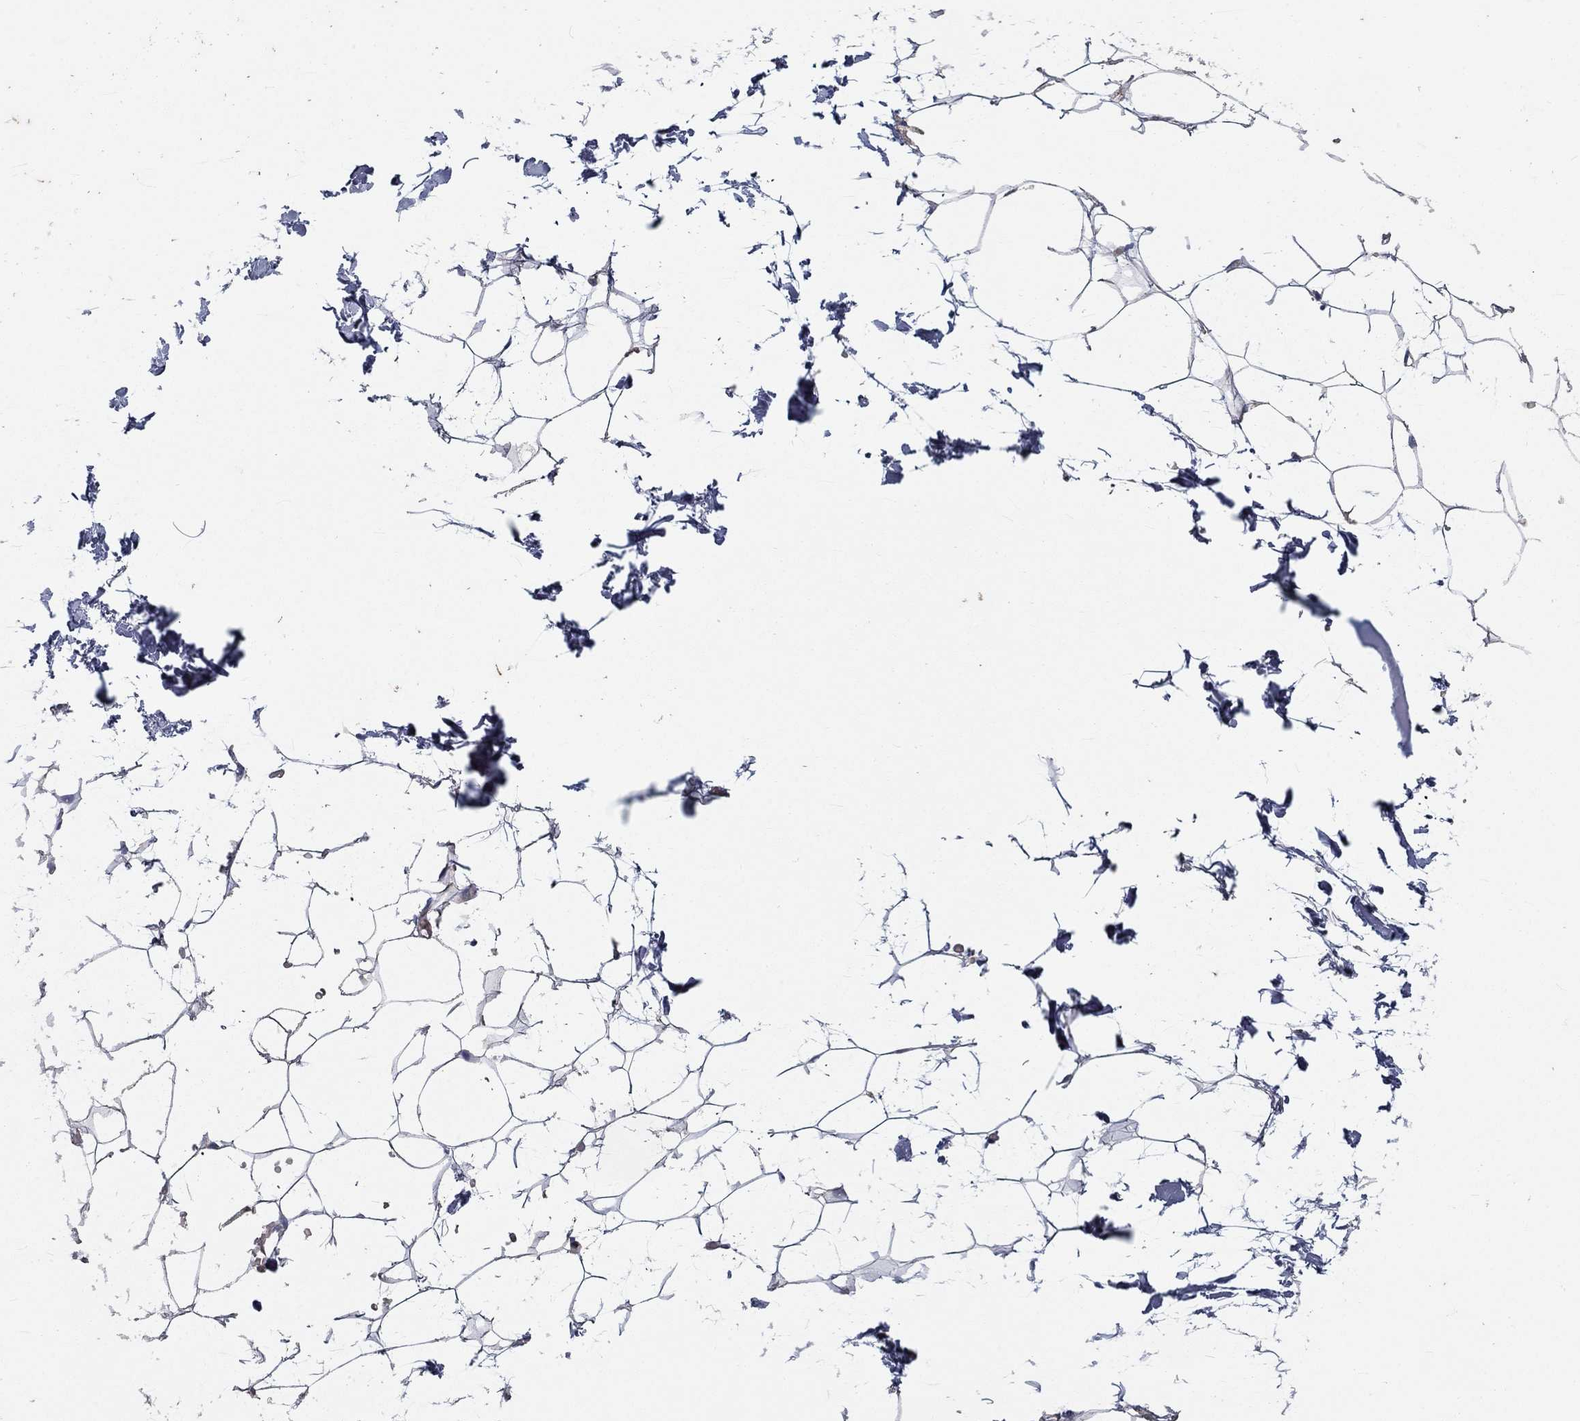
{"staining": {"intensity": "negative", "quantity": "none", "location": "none"}, "tissue": "adipose tissue", "cell_type": "Adipocytes", "image_type": "normal", "snomed": [{"axis": "morphology", "description": "Normal tissue, NOS"}, {"axis": "topography", "description": "Skin"}, {"axis": "topography", "description": "Peripheral nerve tissue"}], "caption": "A high-resolution photomicrograph shows immunohistochemistry staining of unremarkable adipose tissue, which displays no significant staining in adipocytes. (Stains: DAB (3,3'-diaminobenzidine) IHC with hematoxylin counter stain, Microscopy: brightfield microscopy at high magnification).", "gene": "ALDH4A1", "patient": {"sex": "female", "age": 56}}